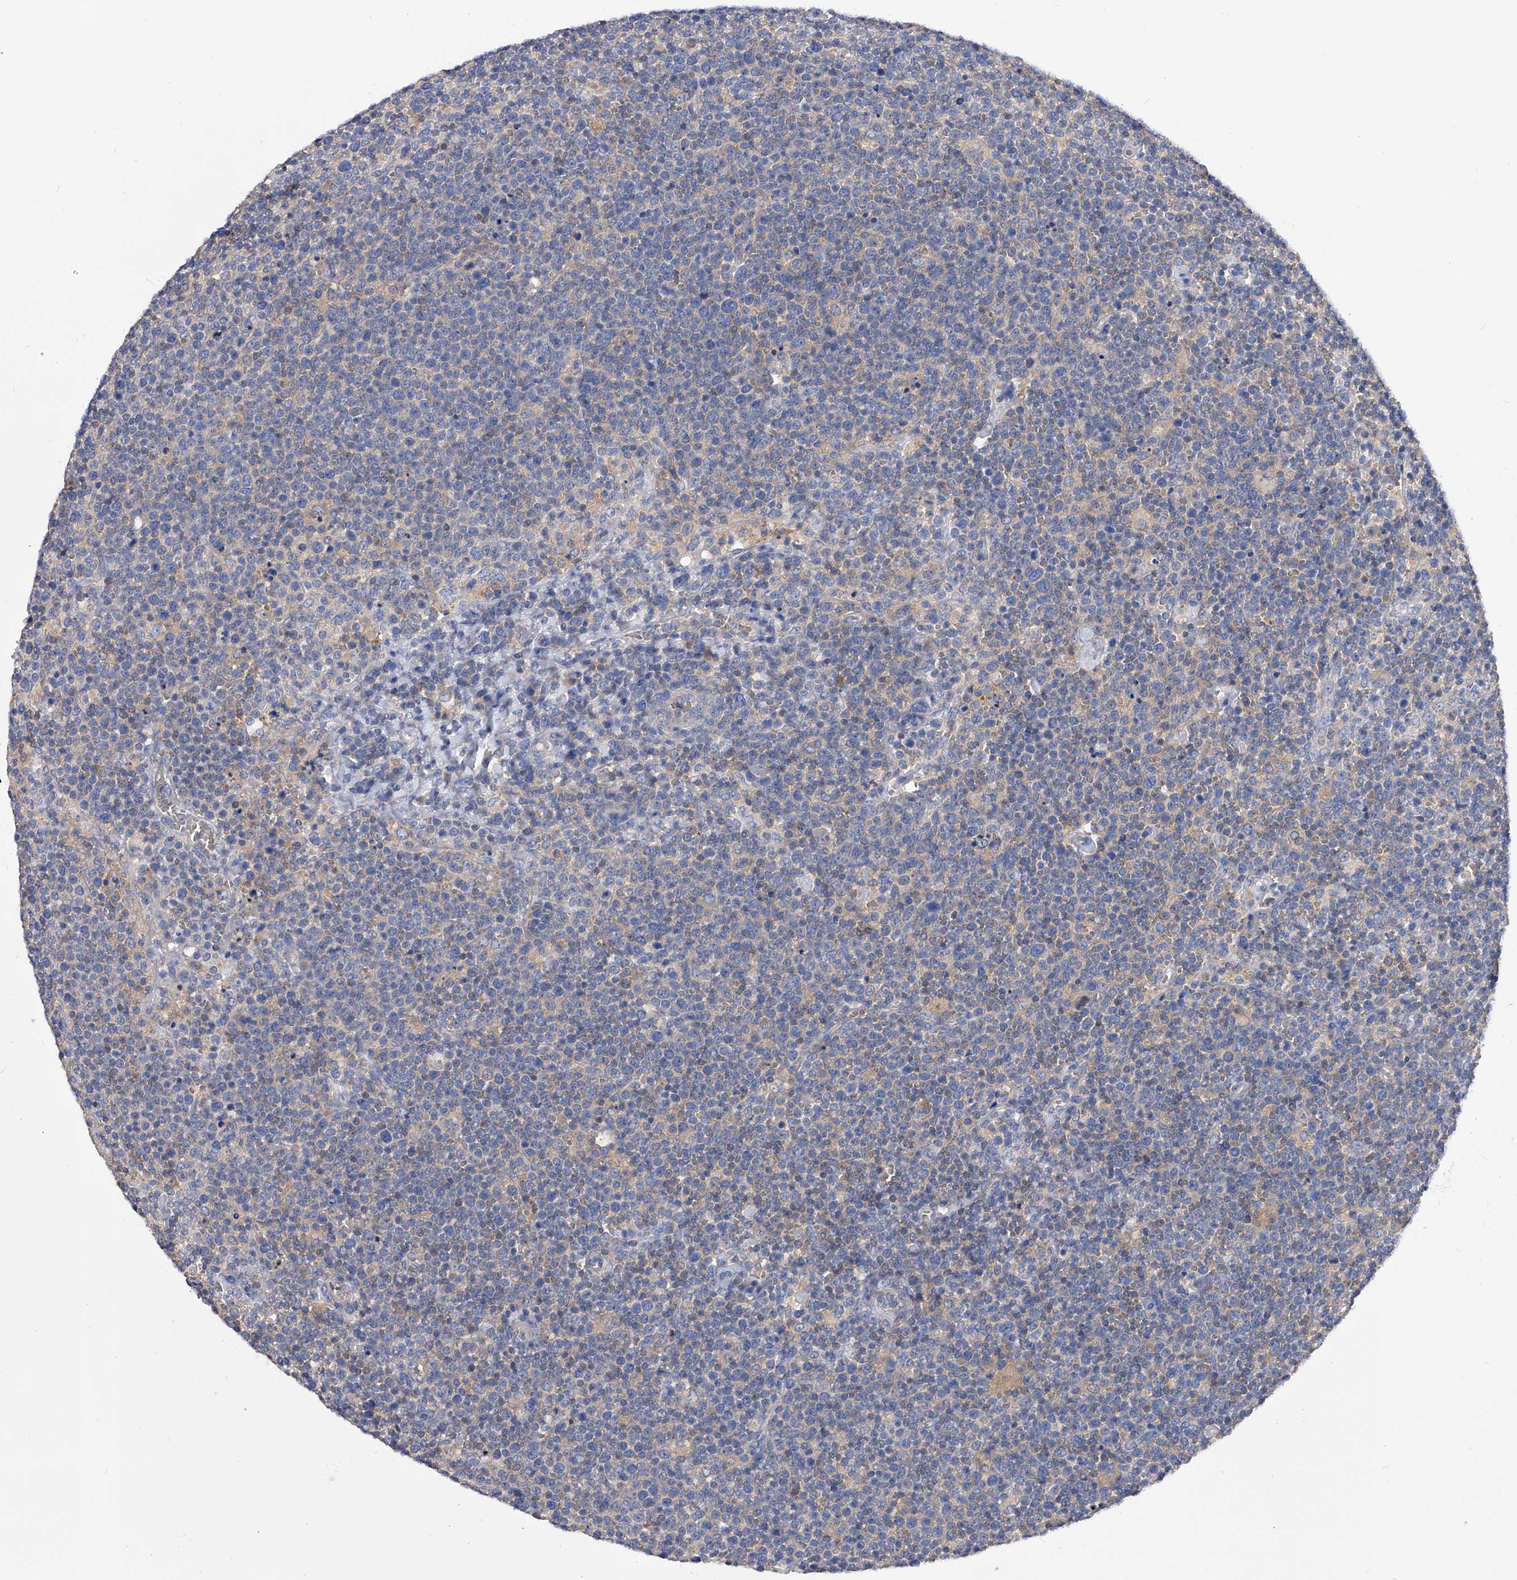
{"staining": {"intensity": "negative", "quantity": "none", "location": "none"}, "tissue": "lymphoma", "cell_type": "Tumor cells", "image_type": "cancer", "snomed": [{"axis": "morphology", "description": "Malignant lymphoma, non-Hodgkin's type, High grade"}, {"axis": "topography", "description": "Lymph node"}], "caption": "IHC histopathology image of neoplastic tissue: human lymphoma stained with DAB exhibits no significant protein expression in tumor cells. (Stains: DAB immunohistochemistry with hematoxylin counter stain, Microscopy: brightfield microscopy at high magnification).", "gene": "APEH", "patient": {"sex": "male", "age": 61}}